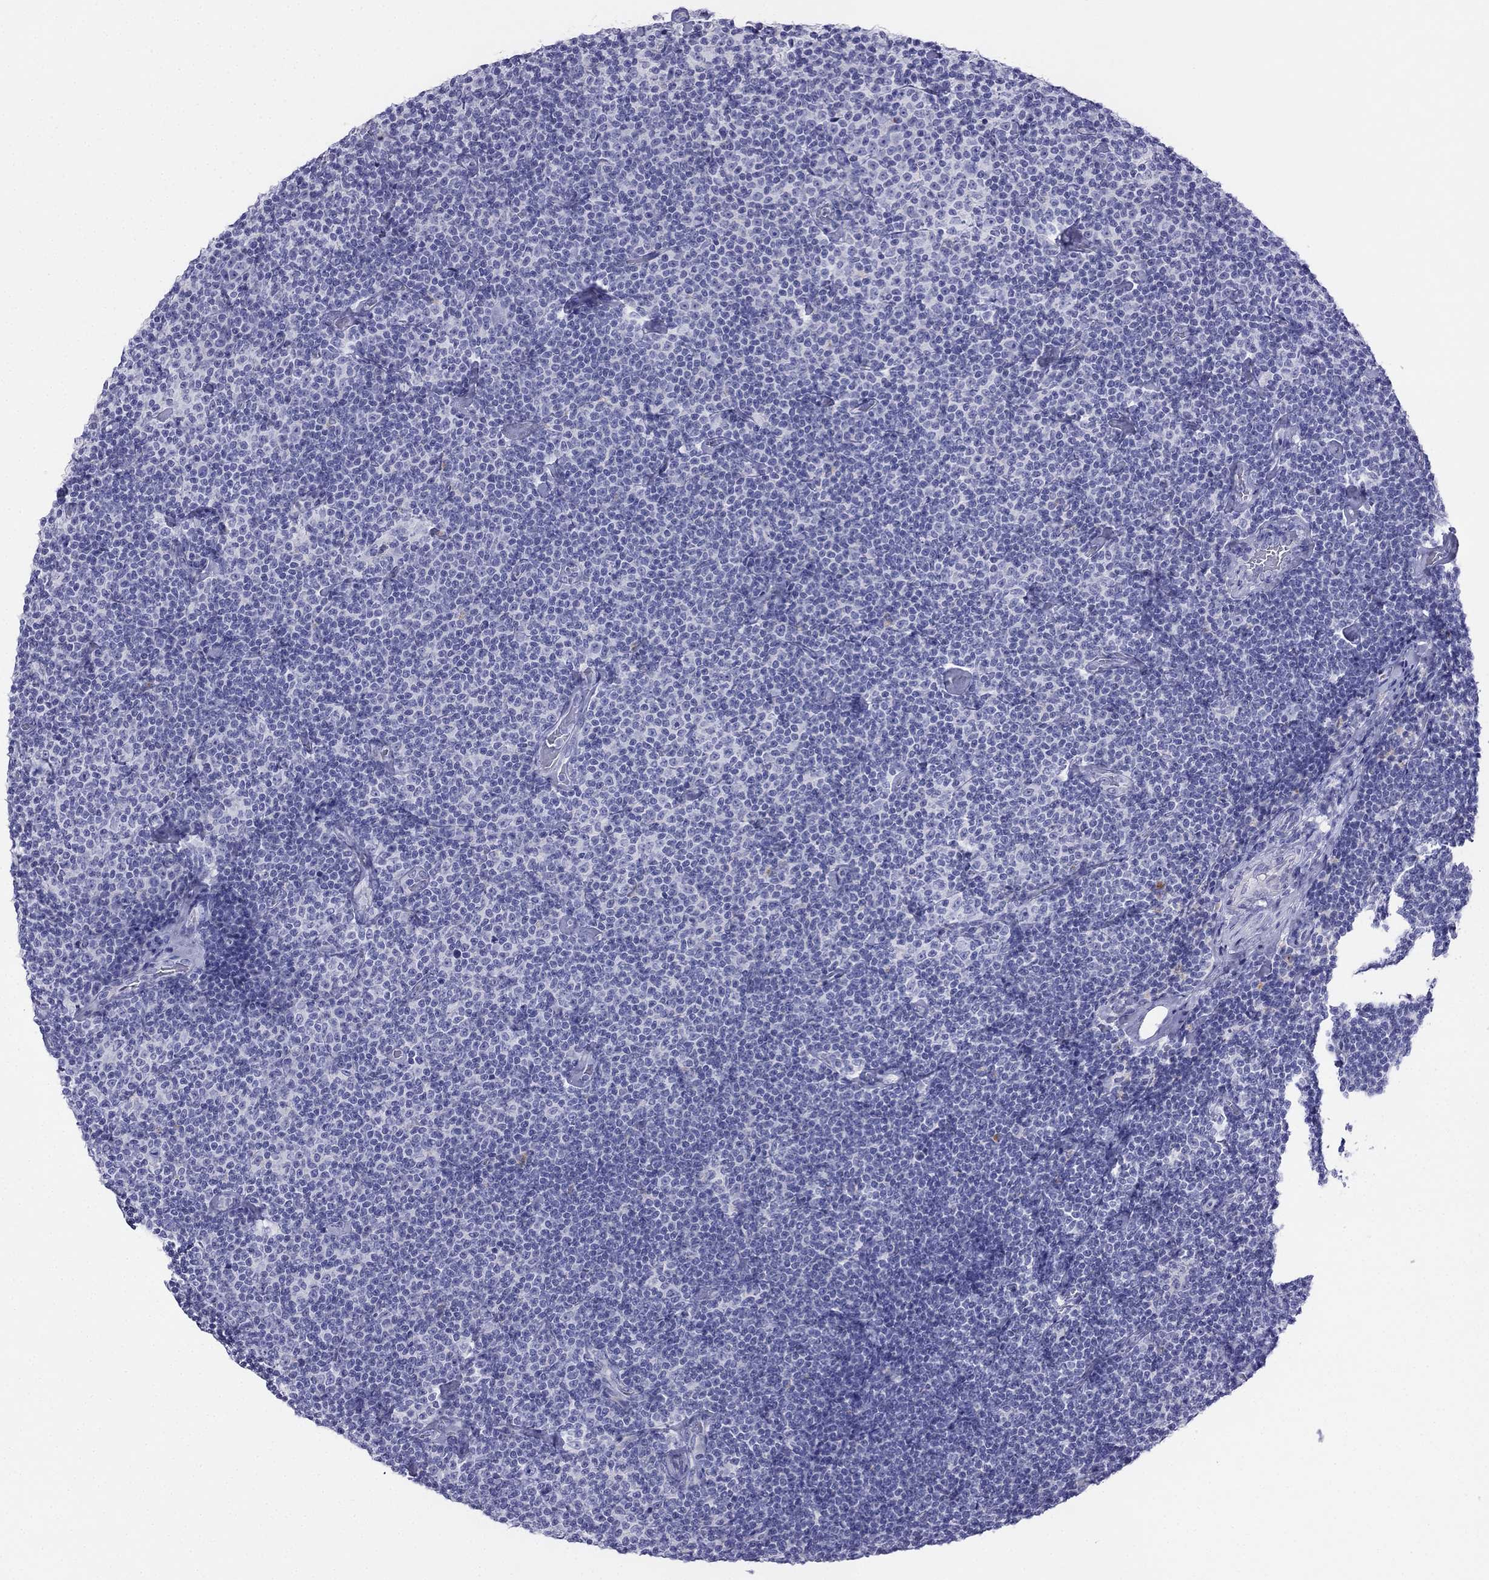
{"staining": {"intensity": "negative", "quantity": "none", "location": "none"}, "tissue": "lymphoma", "cell_type": "Tumor cells", "image_type": "cancer", "snomed": [{"axis": "morphology", "description": "Malignant lymphoma, non-Hodgkin's type, Low grade"}, {"axis": "topography", "description": "Lymph node"}], "caption": "Immunohistochemistry image of human malignant lymphoma, non-Hodgkin's type (low-grade) stained for a protein (brown), which exhibits no staining in tumor cells. The staining was performed using DAB to visualize the protein expression in brown, while the nuclei were stained in blue with hematoxylin (Magnification: 20x).", "gene": "ALOXE3", "patient": {"sex": "male", "age": 81}}